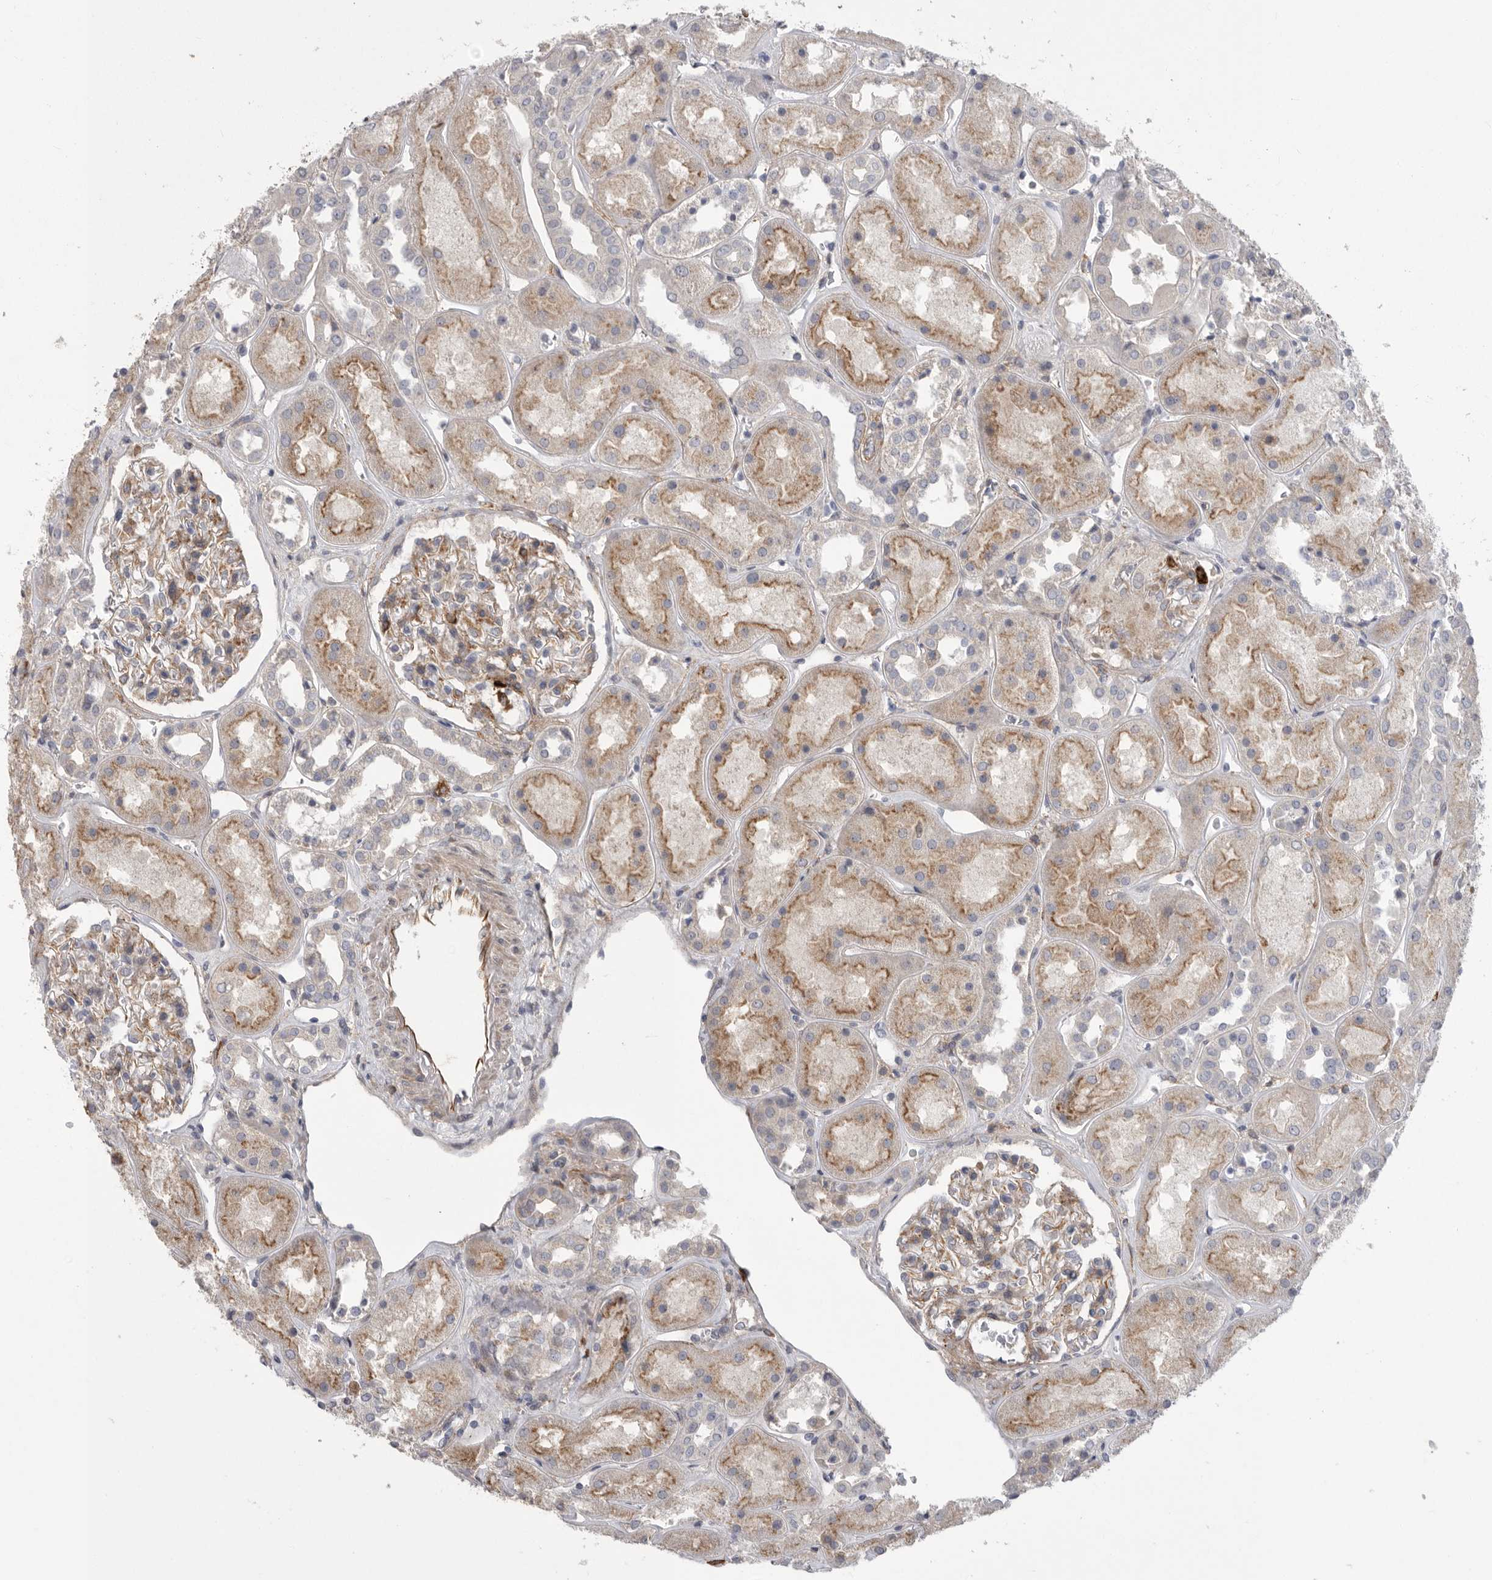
{"staining": {"intensity": "weak", "quantity": ">75%", "location": "cytoplasmic/membranous"}, "tissue": "kidney", "cell_type": "Cells in glomeruli", "image_type": "normal", "snomed": [{"axis": "morphology", "description": "Normal tissue, NOS"}, {"axis": "topography", "description": "Kidney"}], "caption": "Benign kidney displays weak cytoplasmic/membranous expression in approximately >75% of cells in glomeruli.", "gene": "SIGLEC10", "patient": {"sex": "male", "age": 70}}